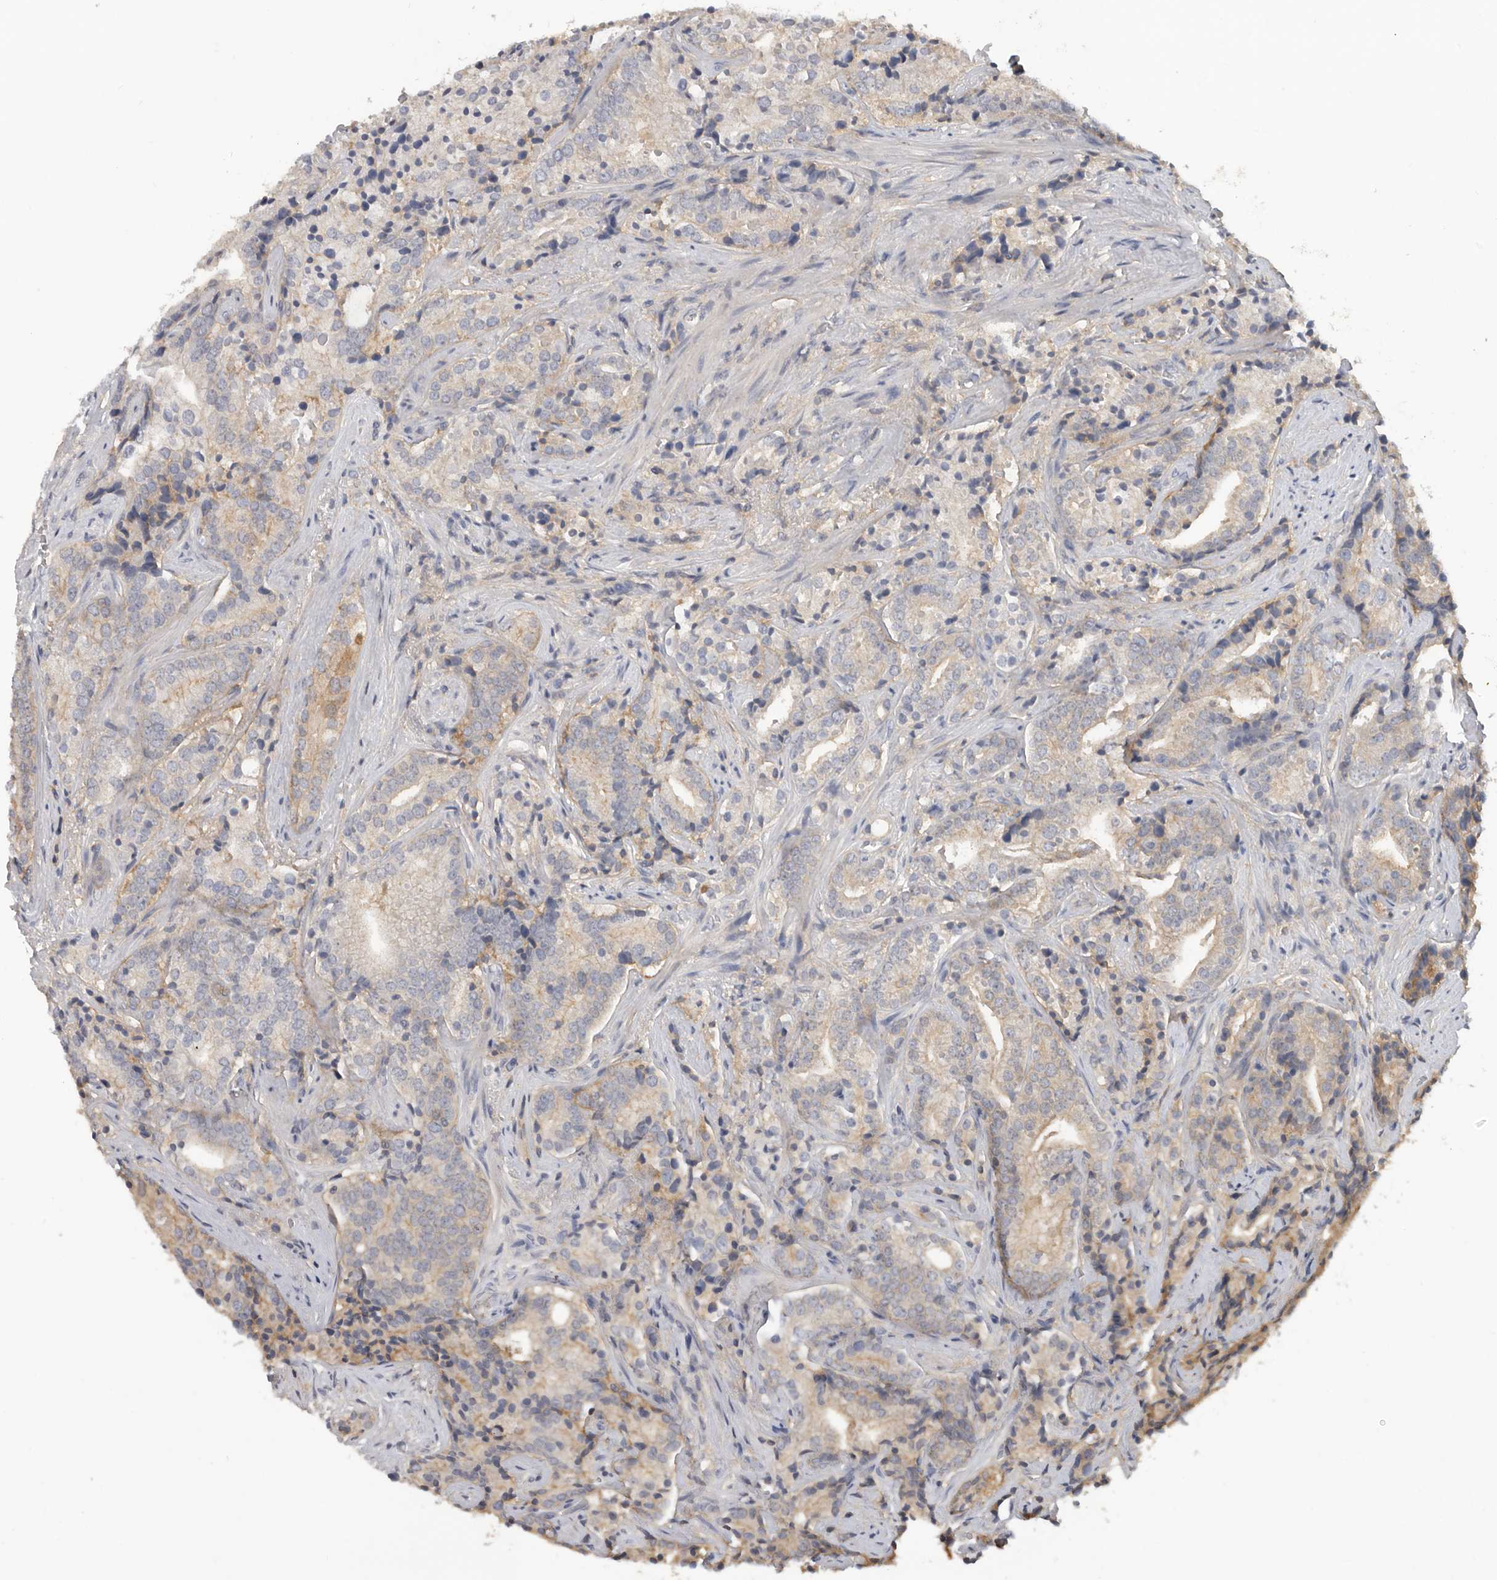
{"staining": {"intensity": "weak", "quantity": ">75%", "location": "cytoplasmic/membranous"}, "tissue": "prostate cancer", "cell_type": "Tumor cells", "image_type": "cancer", "snomed": [{"axis": "morphology", "description": "Adenocarcinoma, High grade"}, {"axis": "topography", "description": "Prostate"}], "caption": "Tumor cells exhibit weak cytoplasmic/membranous staining in approximately >75% of cells in prostate cancer (high-grade adenocarcinoma). (DAB IHC with brightfield microscopy, high magnification).", "gene": "WDTC1", "patient": {"sex": "male", "age": 57}}